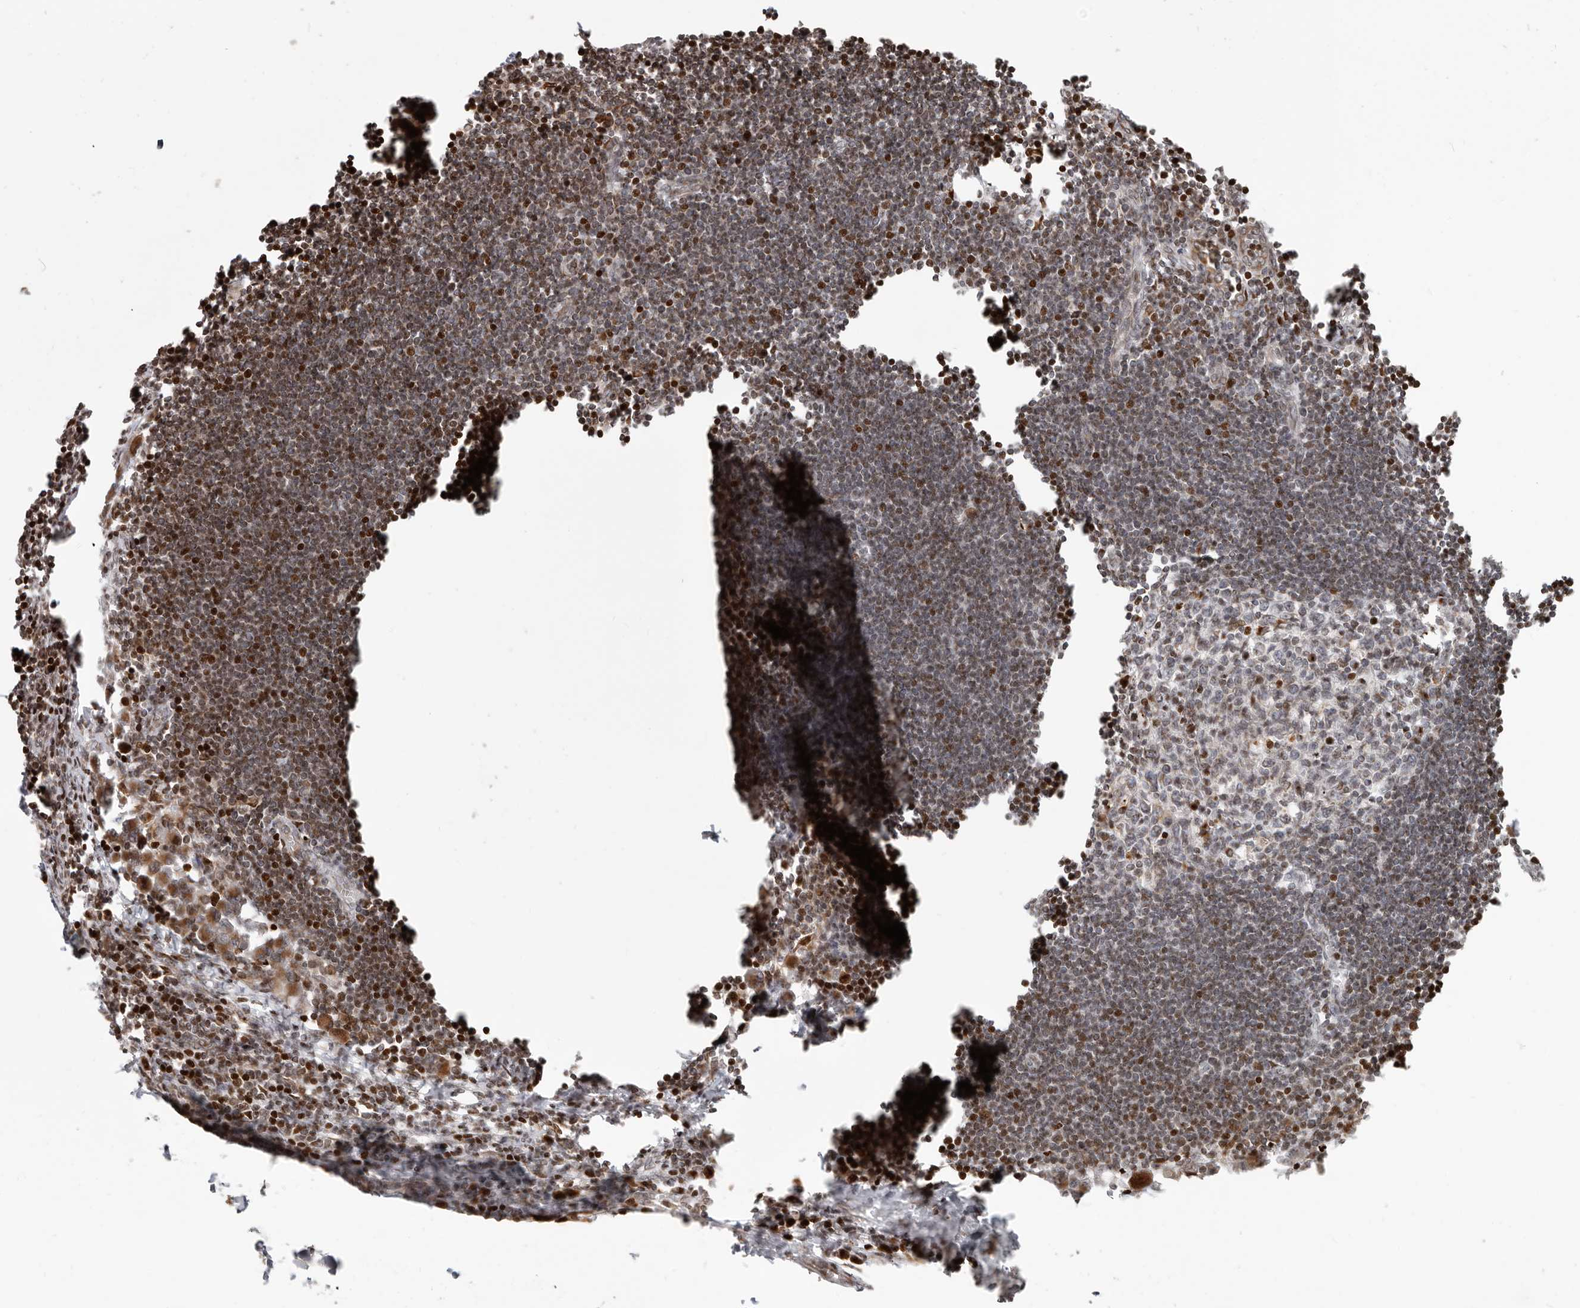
{"staining": {"intensity": "moderate", "quantity": "<25%", "location": "cytoplasmic/membranous"}, "tissue": "lymph node", "cell_type": "Germinal center cells", "image_type": "normal", "snomed": [{"axis": "morphology", "description": "Normal tissue, NOS"}, {"axis": "morphology", "description": "Malignant melanoma, Metastatic site"}, {"axis": "topography", "description": "Lymph node"}], "caption": "A photomicrograph of lymph node stained for a protein shows moderate cytoplasmic/membranous brown staining in germinal center cells.", "gene": "TRIM4", "patient": {"sex": "male", "age": 41}}